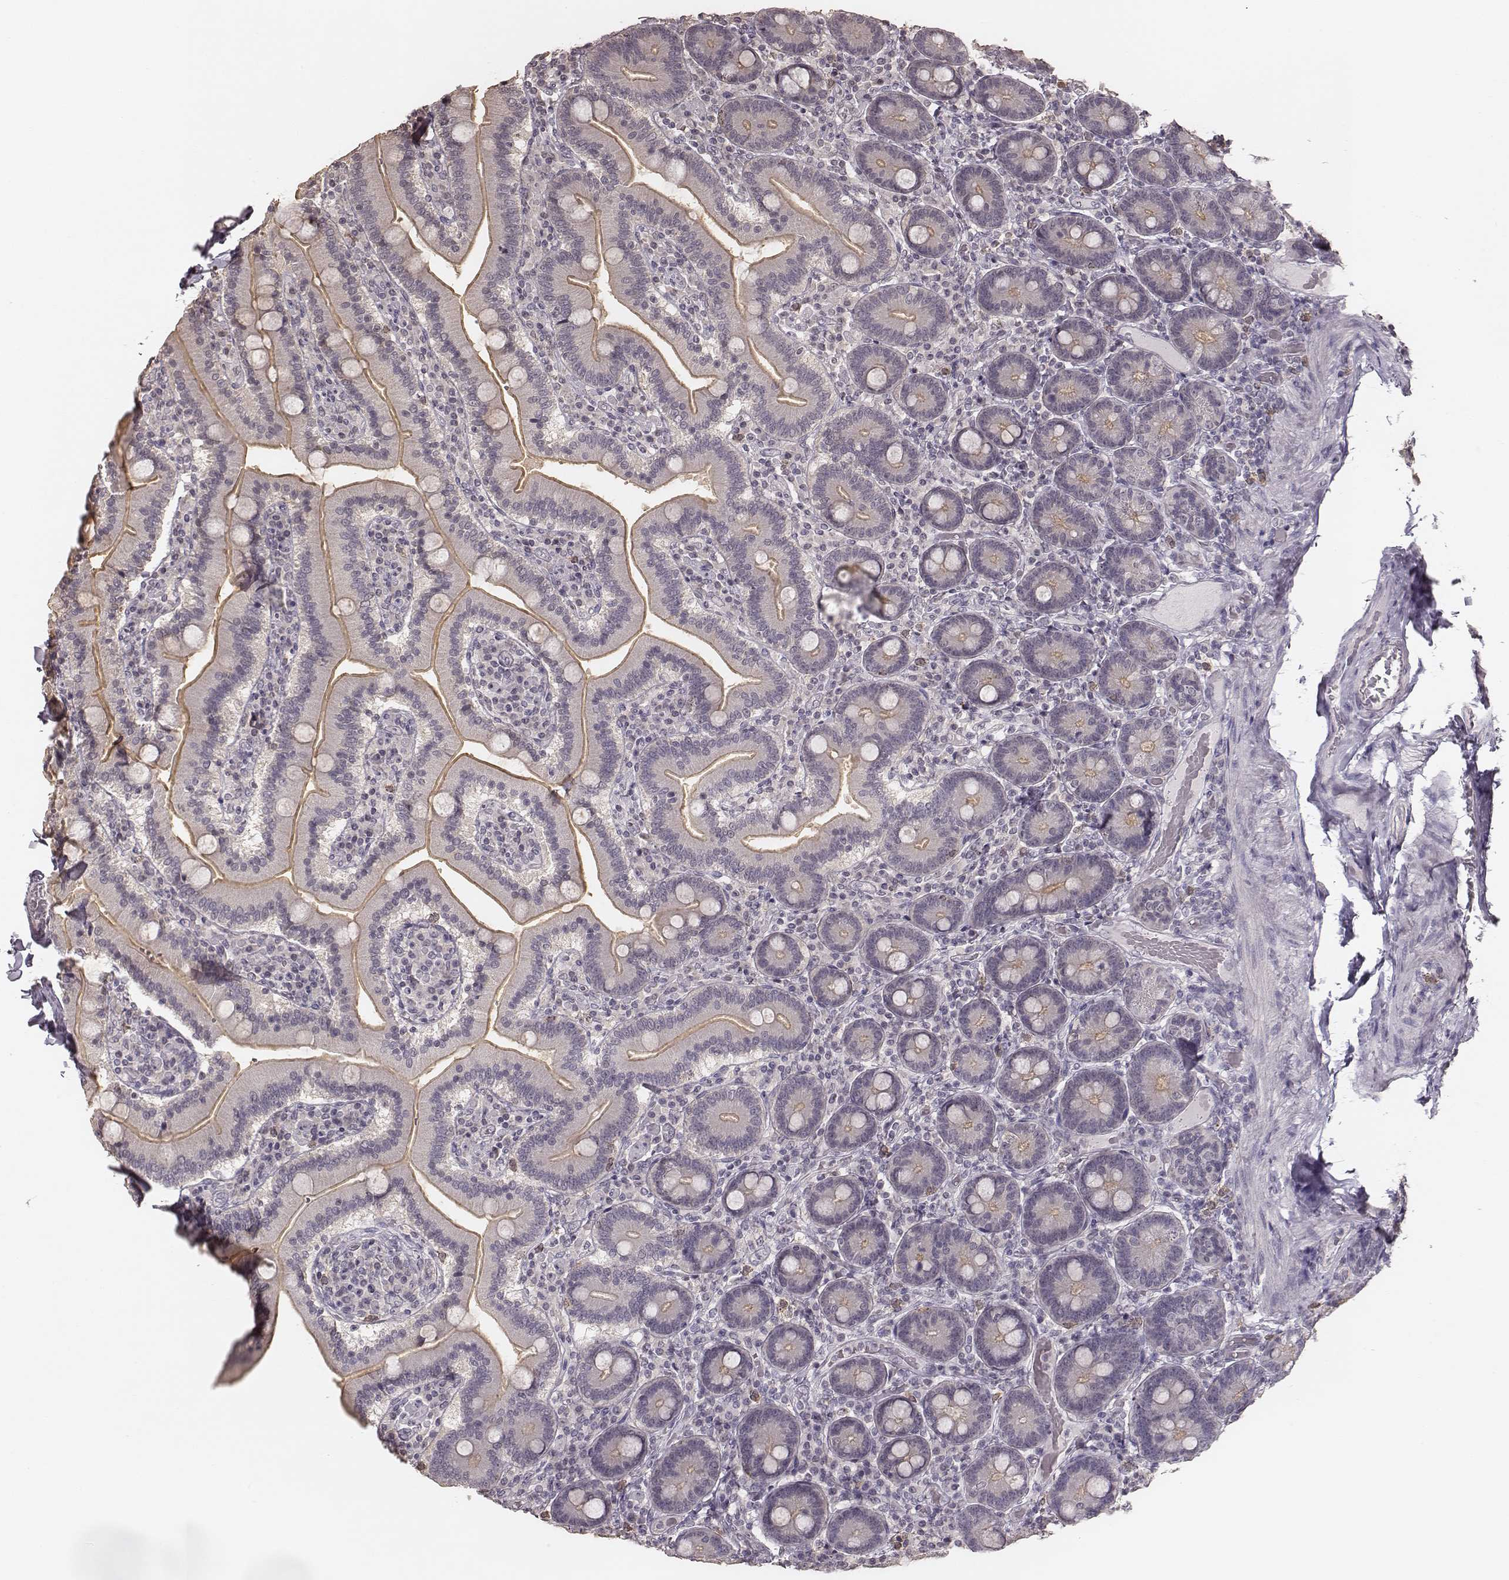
{"staining": {"intensity": "moderate", "quantity": ">75%", "location": "cytoplasmic/membranous"}, "tissue": "duodenum", "cell_type": "Glandular cells", "image_type": "normal", "snomed": [{"axis": "morphology", "description": "Normal tissue, NOS"}, {"axis": "topography", "description": "Duodenum"}], "caption": "A brown stain shows moderate cytoplasmic/membranous positivity of a protein in glandular cells of unremarkable duodenum. (IHC, brightfield microscopy, high magnification).", "gene": "LY6K", "patient": {"sex": "female", "age": 62}}